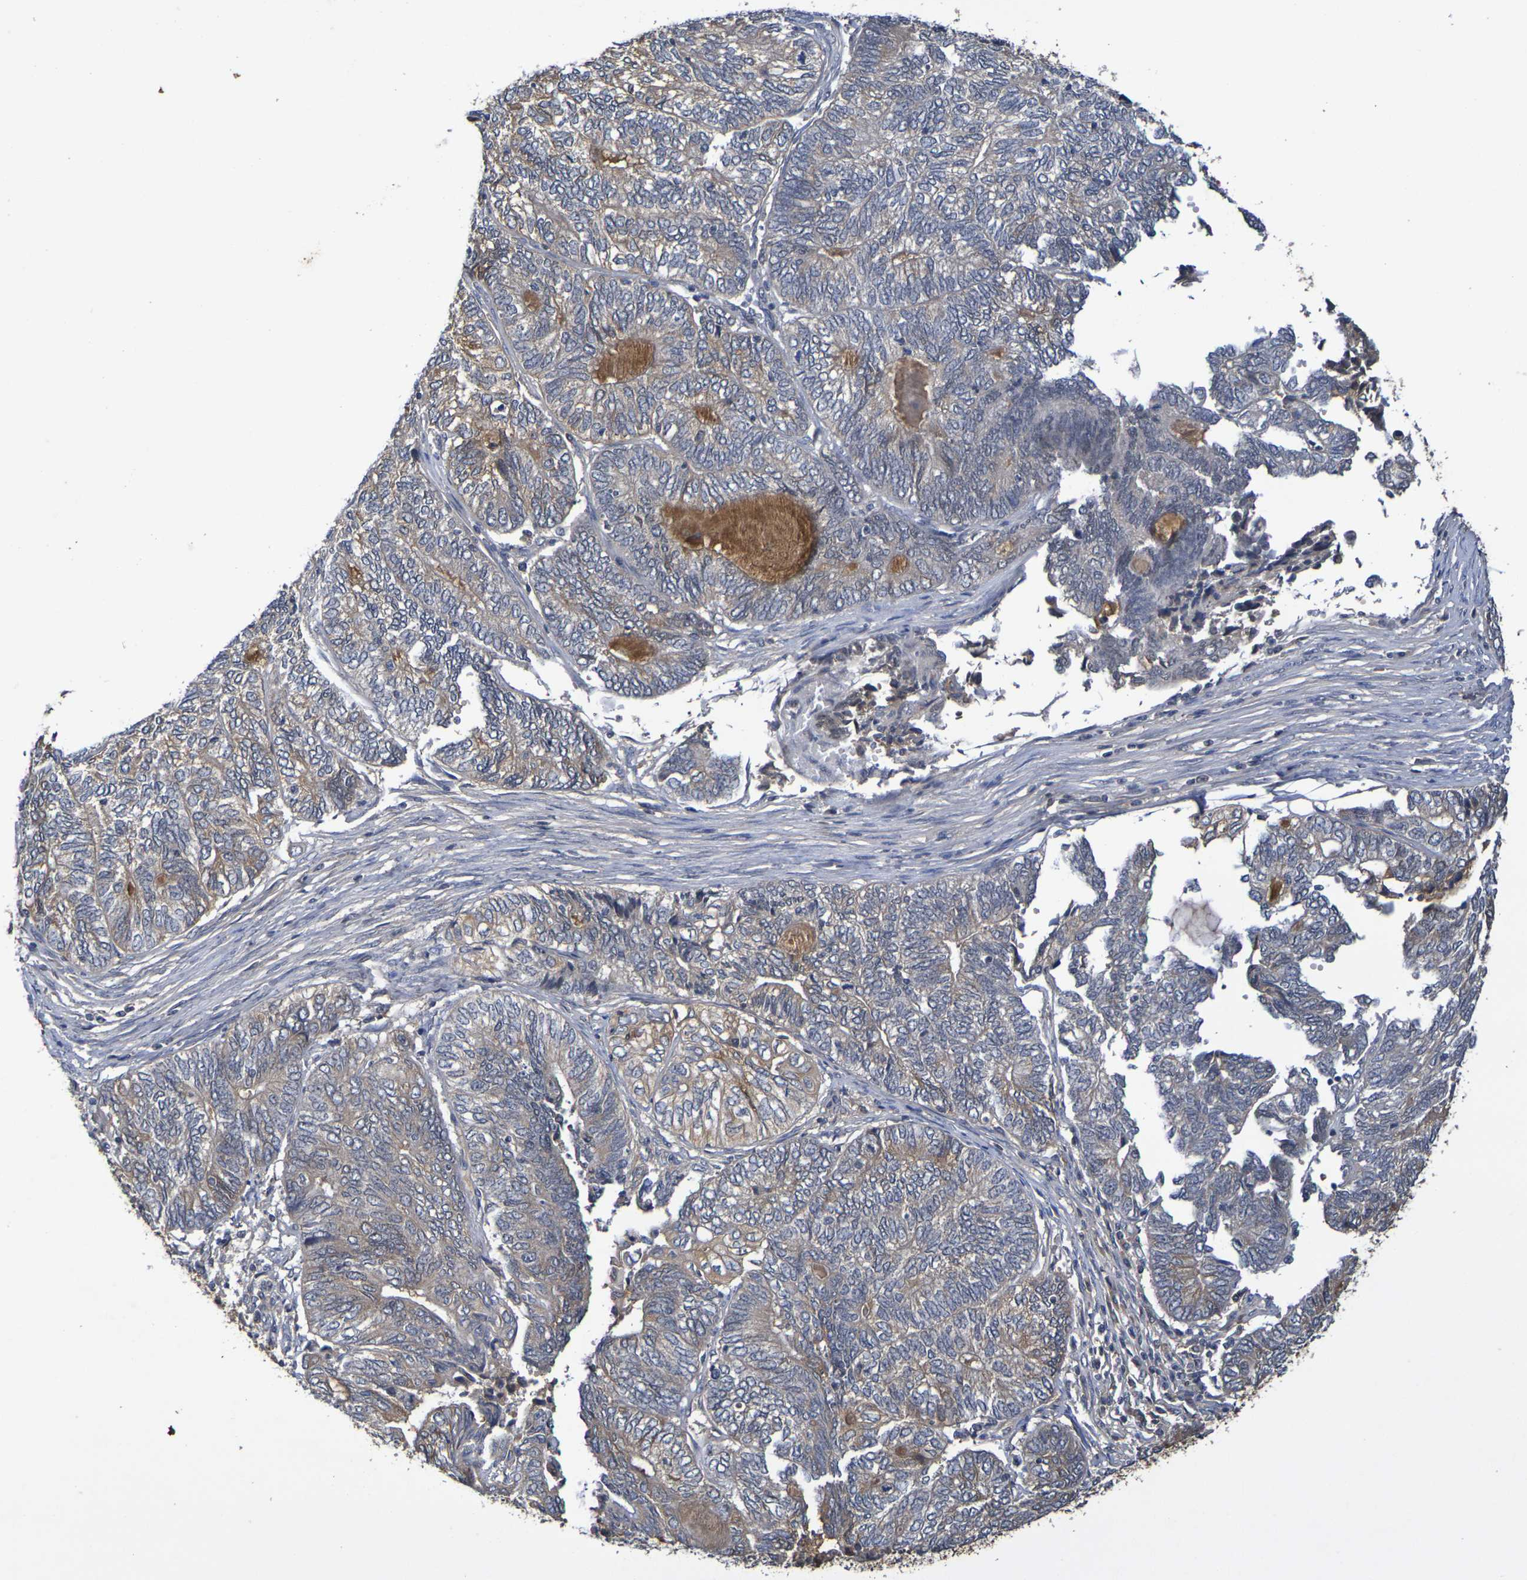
{"staining": {"intensity": "moderate", "quantity": "25%-75%", "location": "cytoplasmic/membranous,nuclear"}, "tissue": "endometrial cancer", "cell_type": "Tumor cells", "image_type": "cancer", "snomed": [{"axis": "morphology", "description": "Adenocarcinoma, NOS"}, {"axis": "topography", "description": "Uterus"}, {"axis": "topography", "description": "Endometrium"}], "caption": "Immunohistochemistry of human endometrial cancer exhibits medium levels of moderate cytoplasmic/membranous and nuclear staining in approximately 25%-75% of tumor cells. (IHC, brightfield microscopy, high magnification).", "gene": "TERF2", "patient": {"sex": "female", "age": 70}}